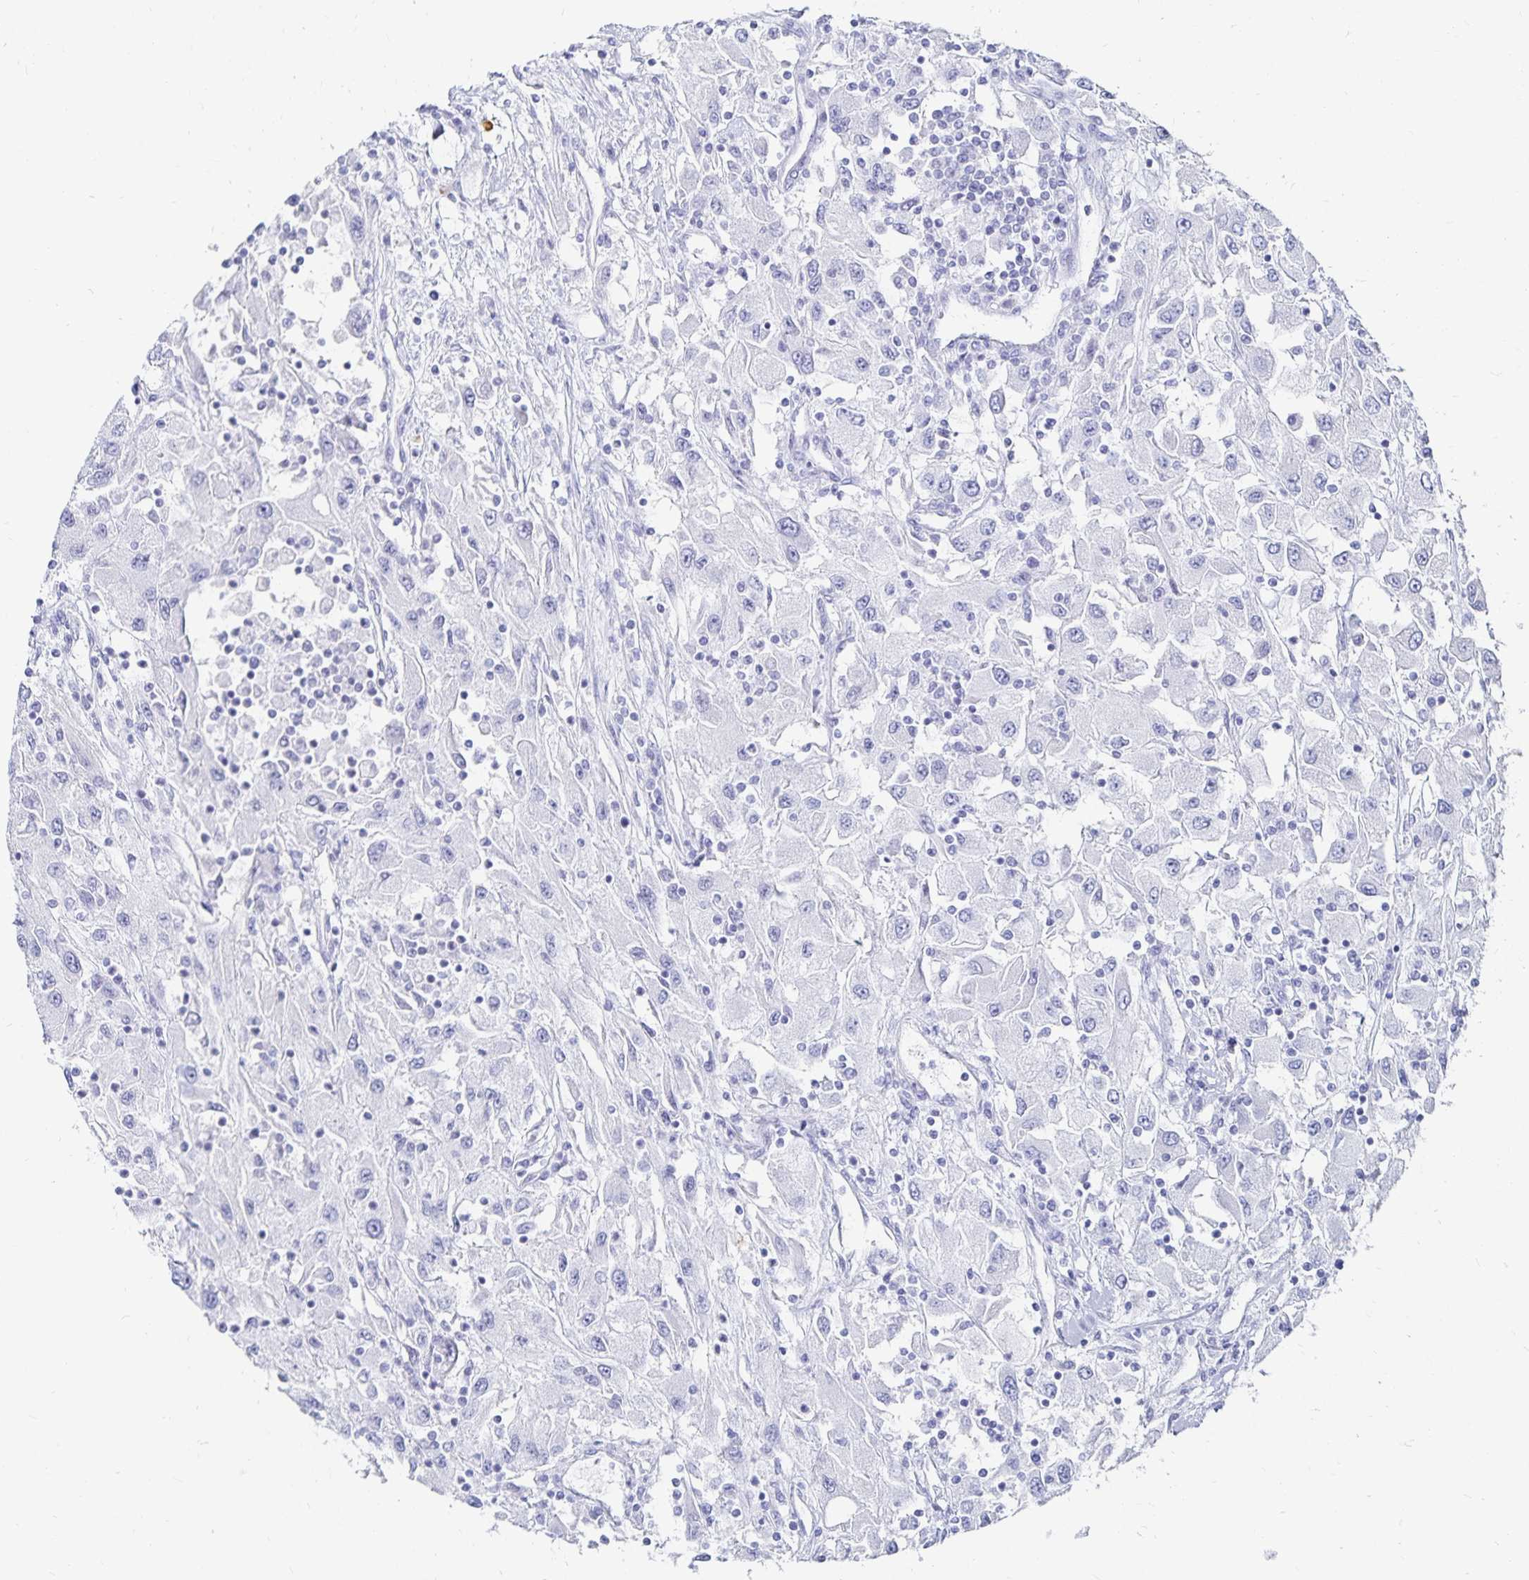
{"staining": {"intensity": "negative", "quantity": "none", "location": "none"}, "tissue": "renal cancer", "cell_type": "Tumor cells", "image_type": "cancer", "snomed": [{"axis": "morphology", "description": "Adenocarcinoma, NOS"}, {"axis": "topography", "description": "Kidney"}], "caption": "High power microscopy photomicrograph of an immunohistochemistry photomicrograph of renal cancer (adenocarcinoma), revealing no significant staining in tumor cells.", "gene": "TNIP1", "patient": {"sex": "female", "age": 67}}